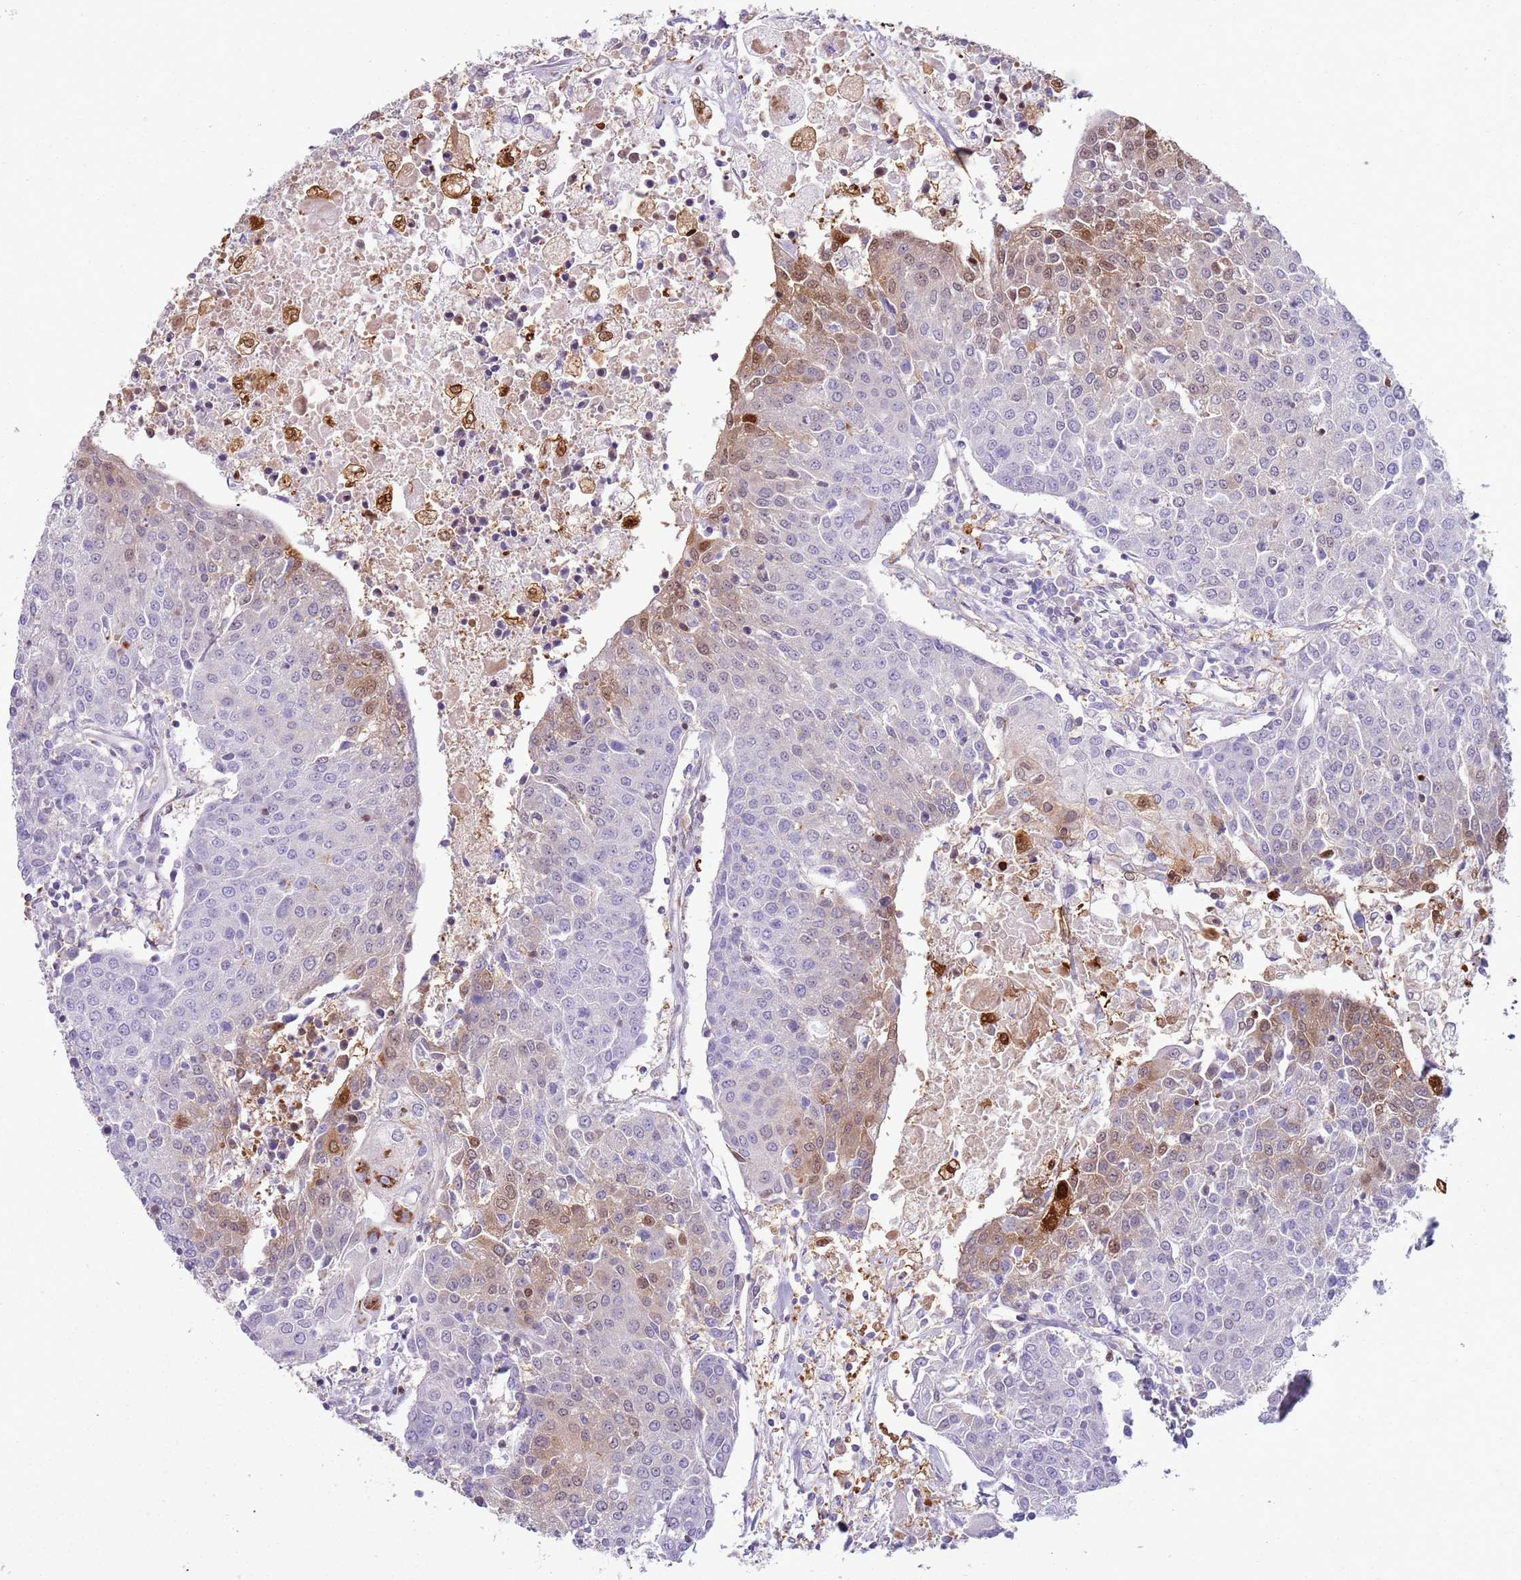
{"staining": {"intensity": "moderate", "quantity": "<25%", "location": "cytoplasmic/membranous,nuclear"}, "tissue": "urothelial cancer", "cell_type": "Tumor cells", "image_type": "cancer", "snomed": [{"axis": "morphology", "description": "Urothelial carcinoma, High grade"}, {"axis": "topography", "description": "Urinary bladder"}], "caption": "A low amount of moderate cytoplasmic/membranous and nuclear staining is identified in about <25% of tumor cells in urothelial carcinoma (high-grade) tissue.", "gene": "NBPF6", "patient": {"sex": "female", "age": 85}}